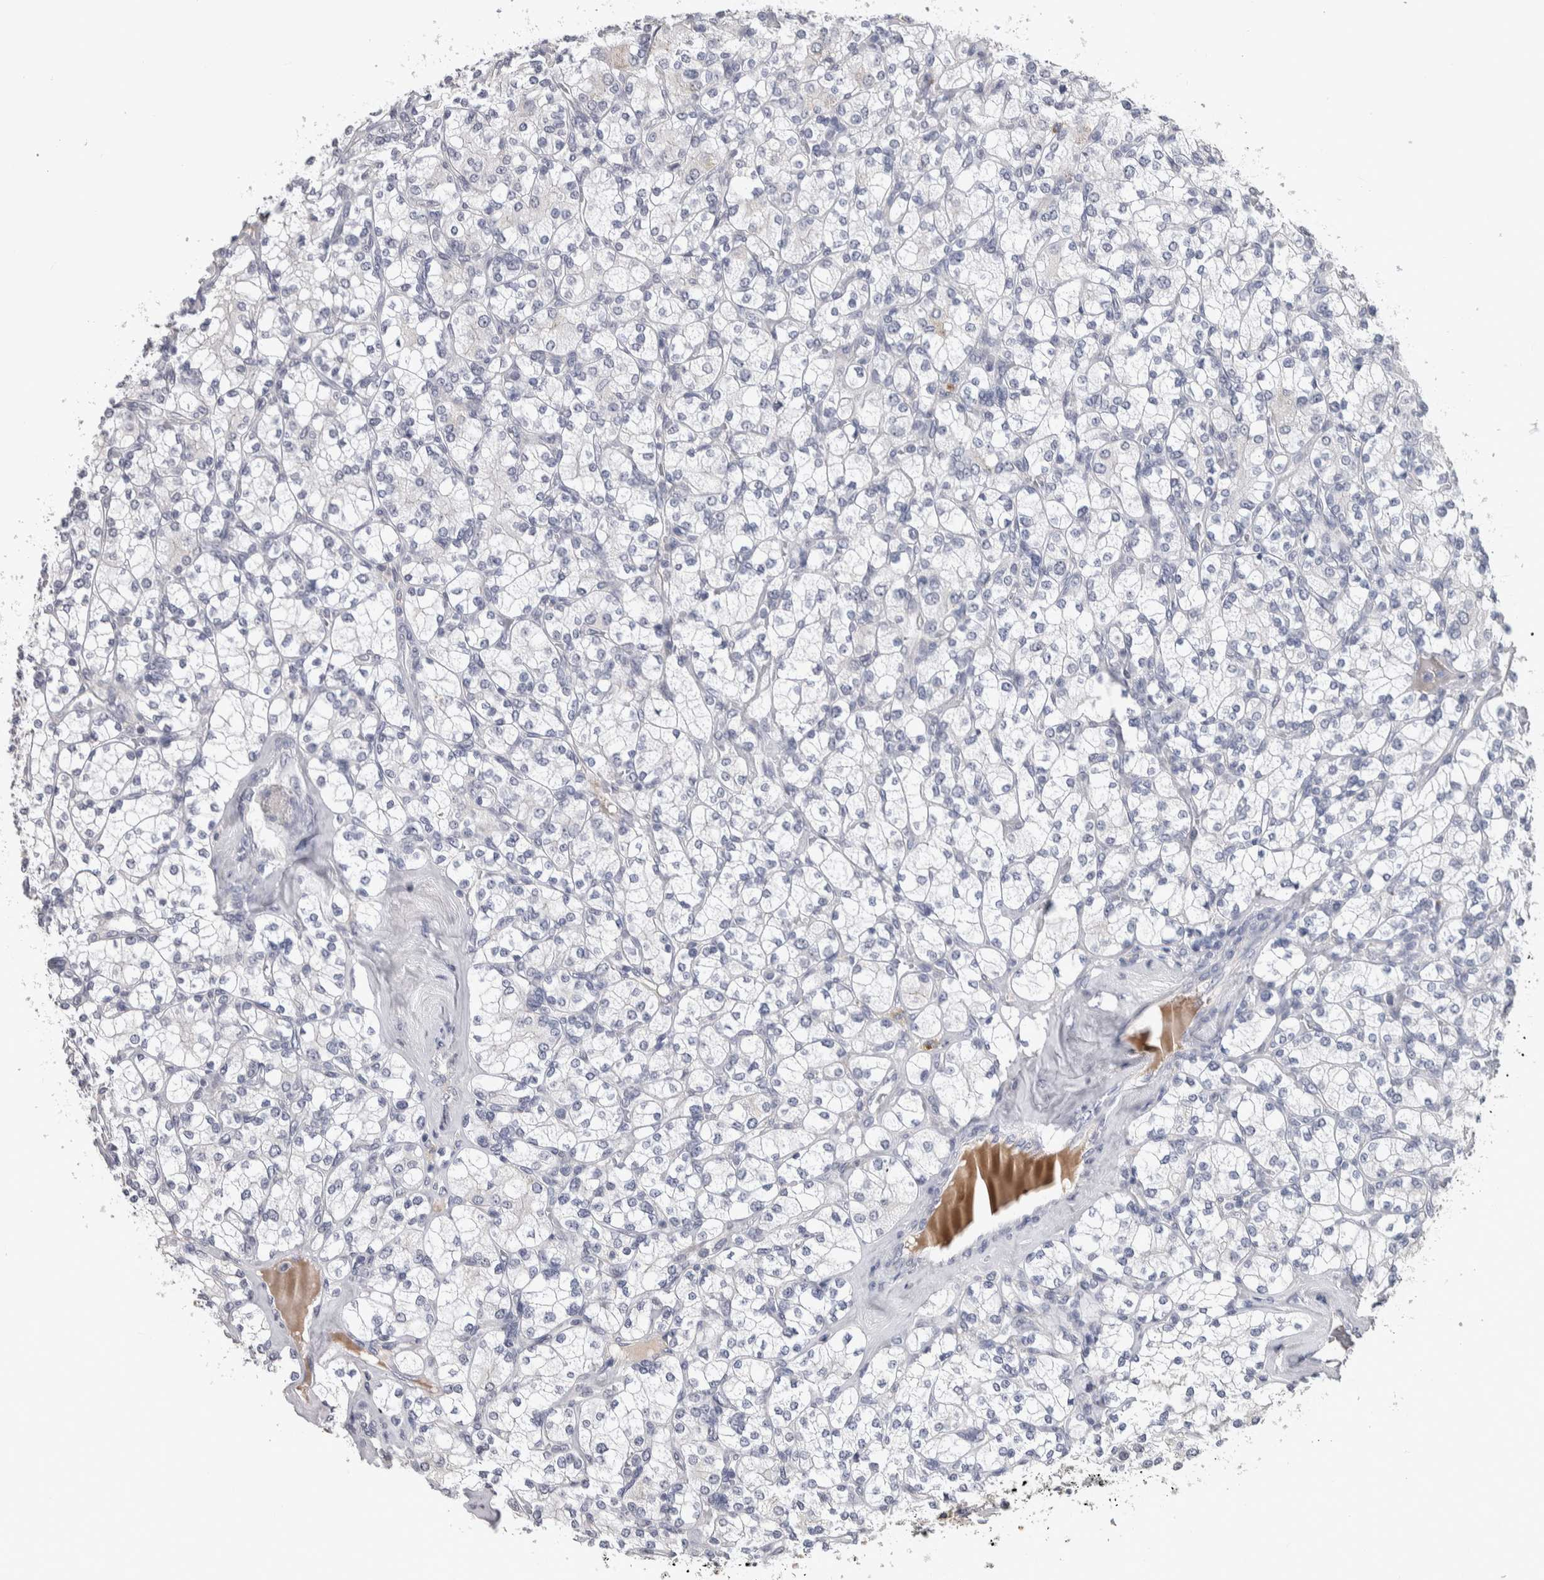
{"staining": {"intensity": "negative", "quantity": "none", "location": "none"}, "tissue": "renal cancer", "cell_type": "Tumor cells", "image_type": "cancer", "snomed": [{"axis": "morphology", "description": "Adenocarcinoma, NOS"}, {"axis": "topography", "description": "Kidney"}], "caption": "Adenocarcinoma (renal) was stained to show a protein in brown. There is no significant staining in tumor cells.", "gene": "TMEM102", "patient": {"sex": "male", "age": 77}}